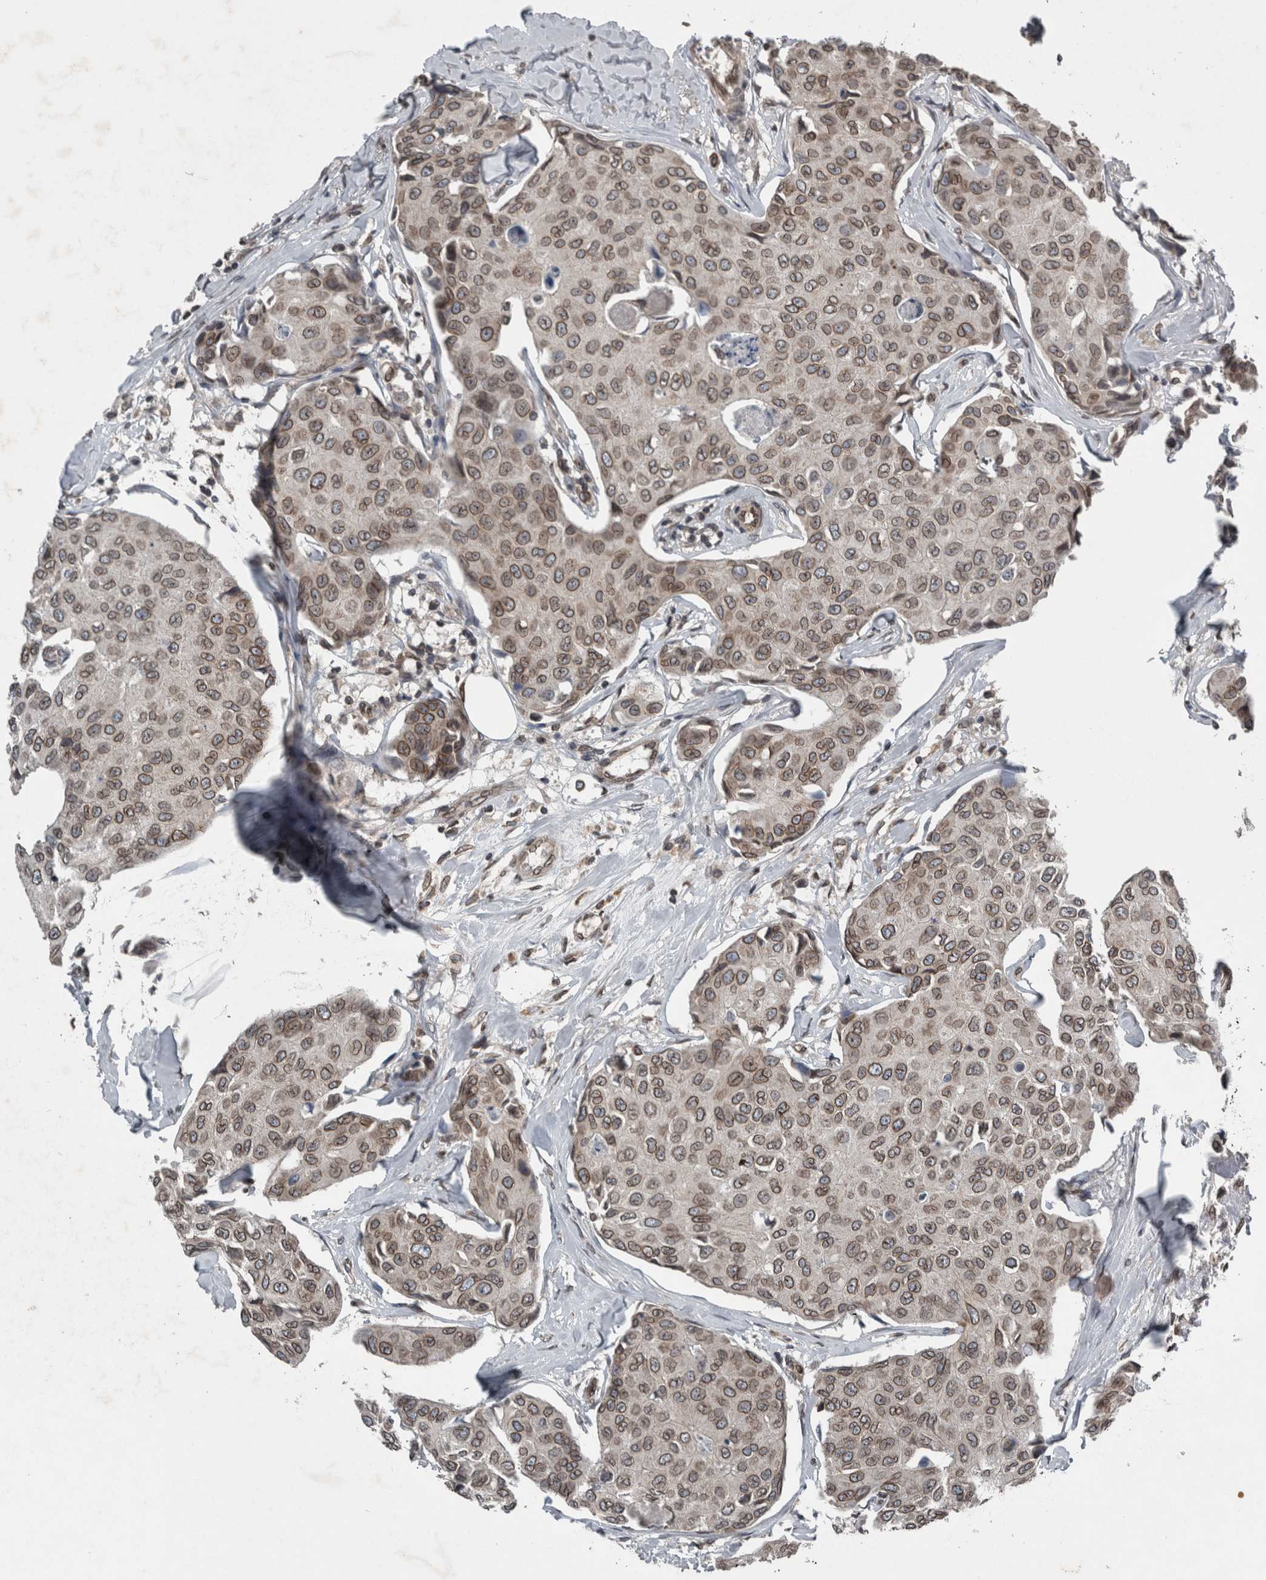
{"staining": {"intensity": "moderate", "quantity": ">75%", "location": "cytoplasmic/membranous,nuclear"}, "tissue": "breast cancer", "cell_type": "Tumor cells", "image_type": "cancer", "snomed": [{"axis": "morphology", "description": "Duct carcinoma"}, {"axis": "topography", "description": "Breast"}], "caption": "Immunohistochemistry (IHC) (DAB (3,3'-diaminobenzidine)) staining of human breast invasive ductal carcinoma shows moderate cytoplasmic/membranous and nuclear protein expression in about >75% of tumor cells. (DAB (3,3'-diaminobenzidine) = brown stain, brightfield microscopy at high magnification).", "gene": "RANBP2", "patient": {"sex": "female", "age": 80}}